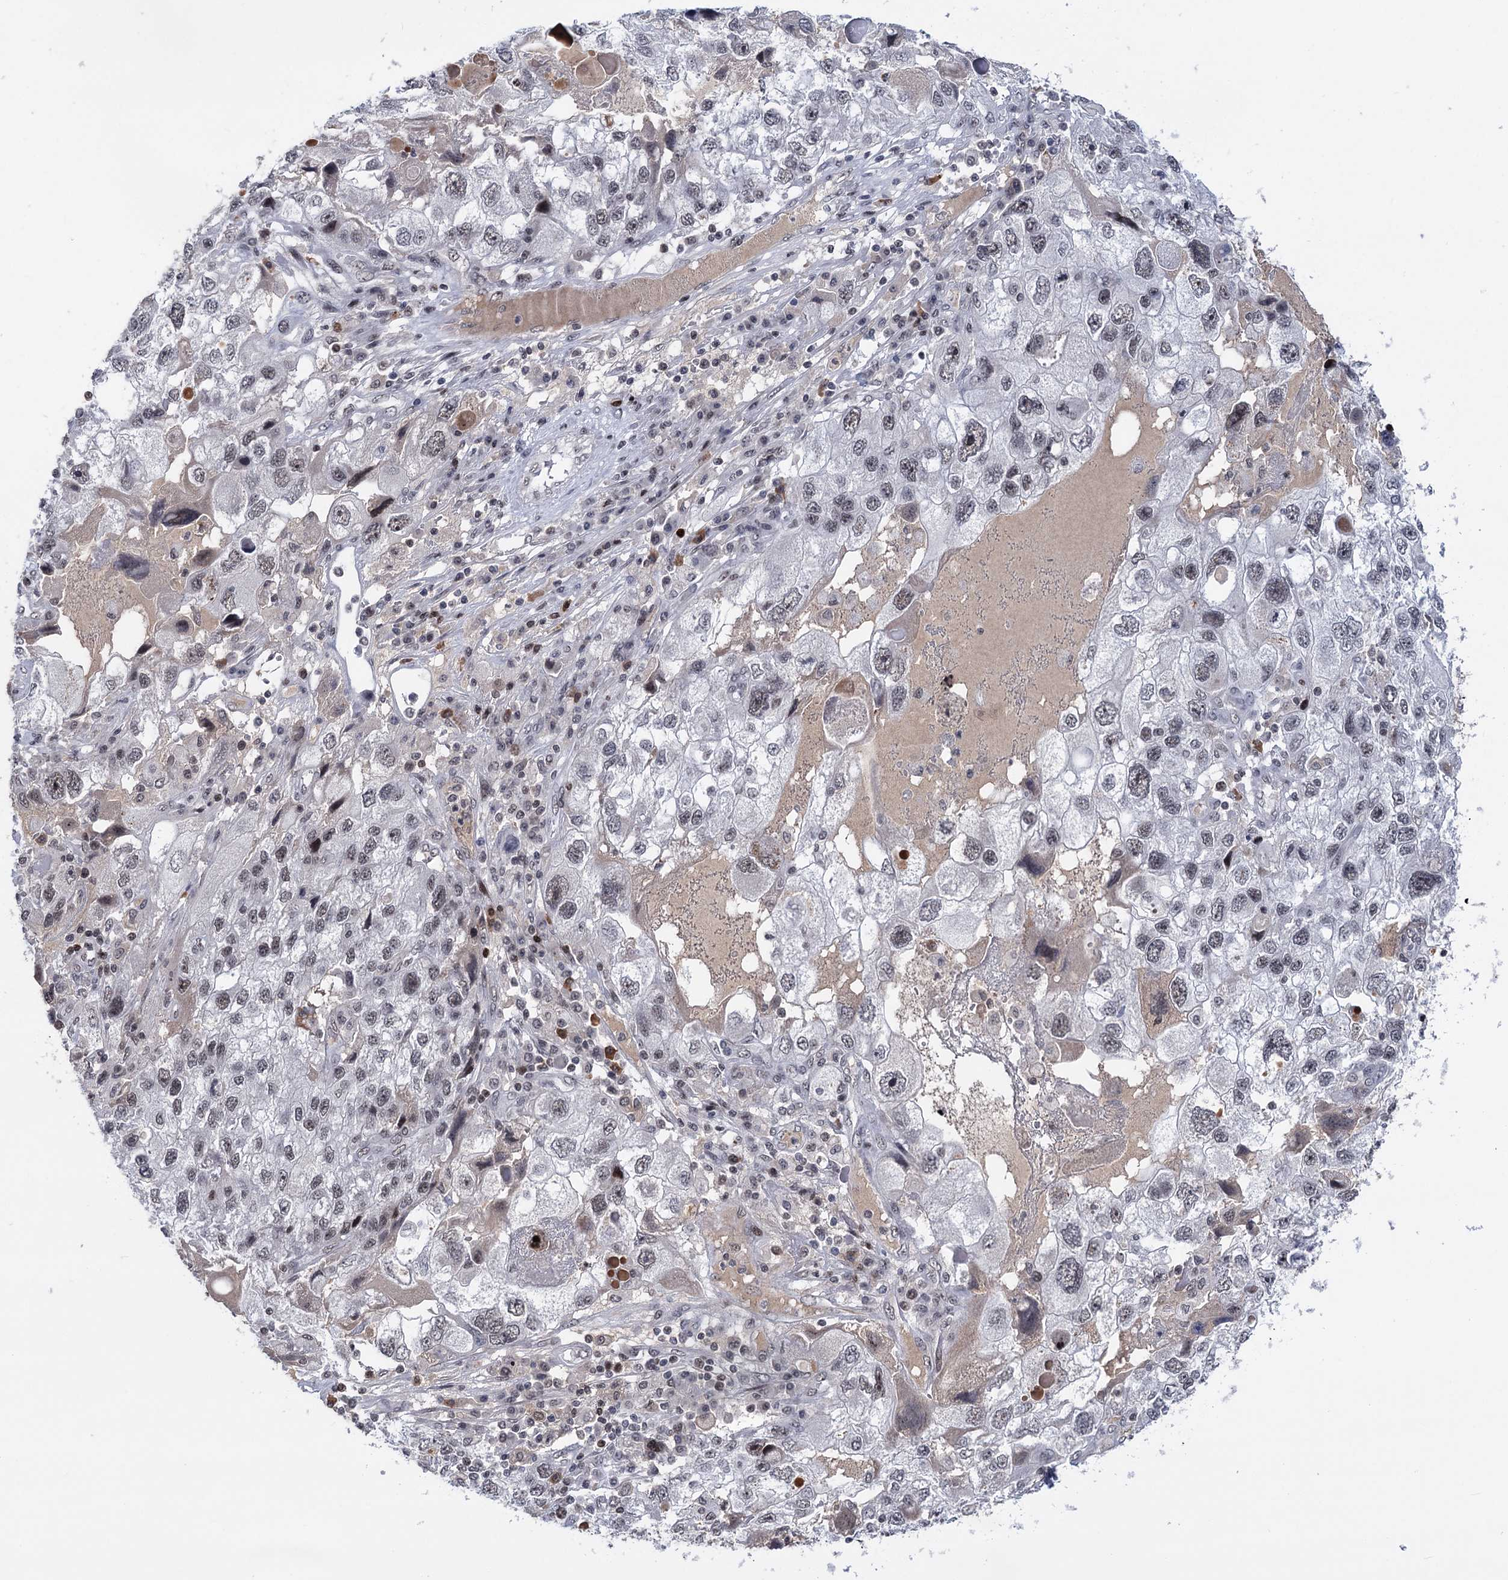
{"staining": {"intensity": "negative", "quantity": "none", "location": "none"}, "tissue": "endometrial cancer", "cell_type": "Tumor cells", "image_type": "cancer", "snomed": [{"axis": "morphology", "description": "Adenocarcinoma, NOS"}, {"axis": "topography", "description": "Endometrium"}], "caption": "The photomicrograph demonstrates no significant staining in tumor cells of endometrial adenocarcinoma.", "gene": "ZCCHC10", "patient": {"sex": "female", "age": 49}}